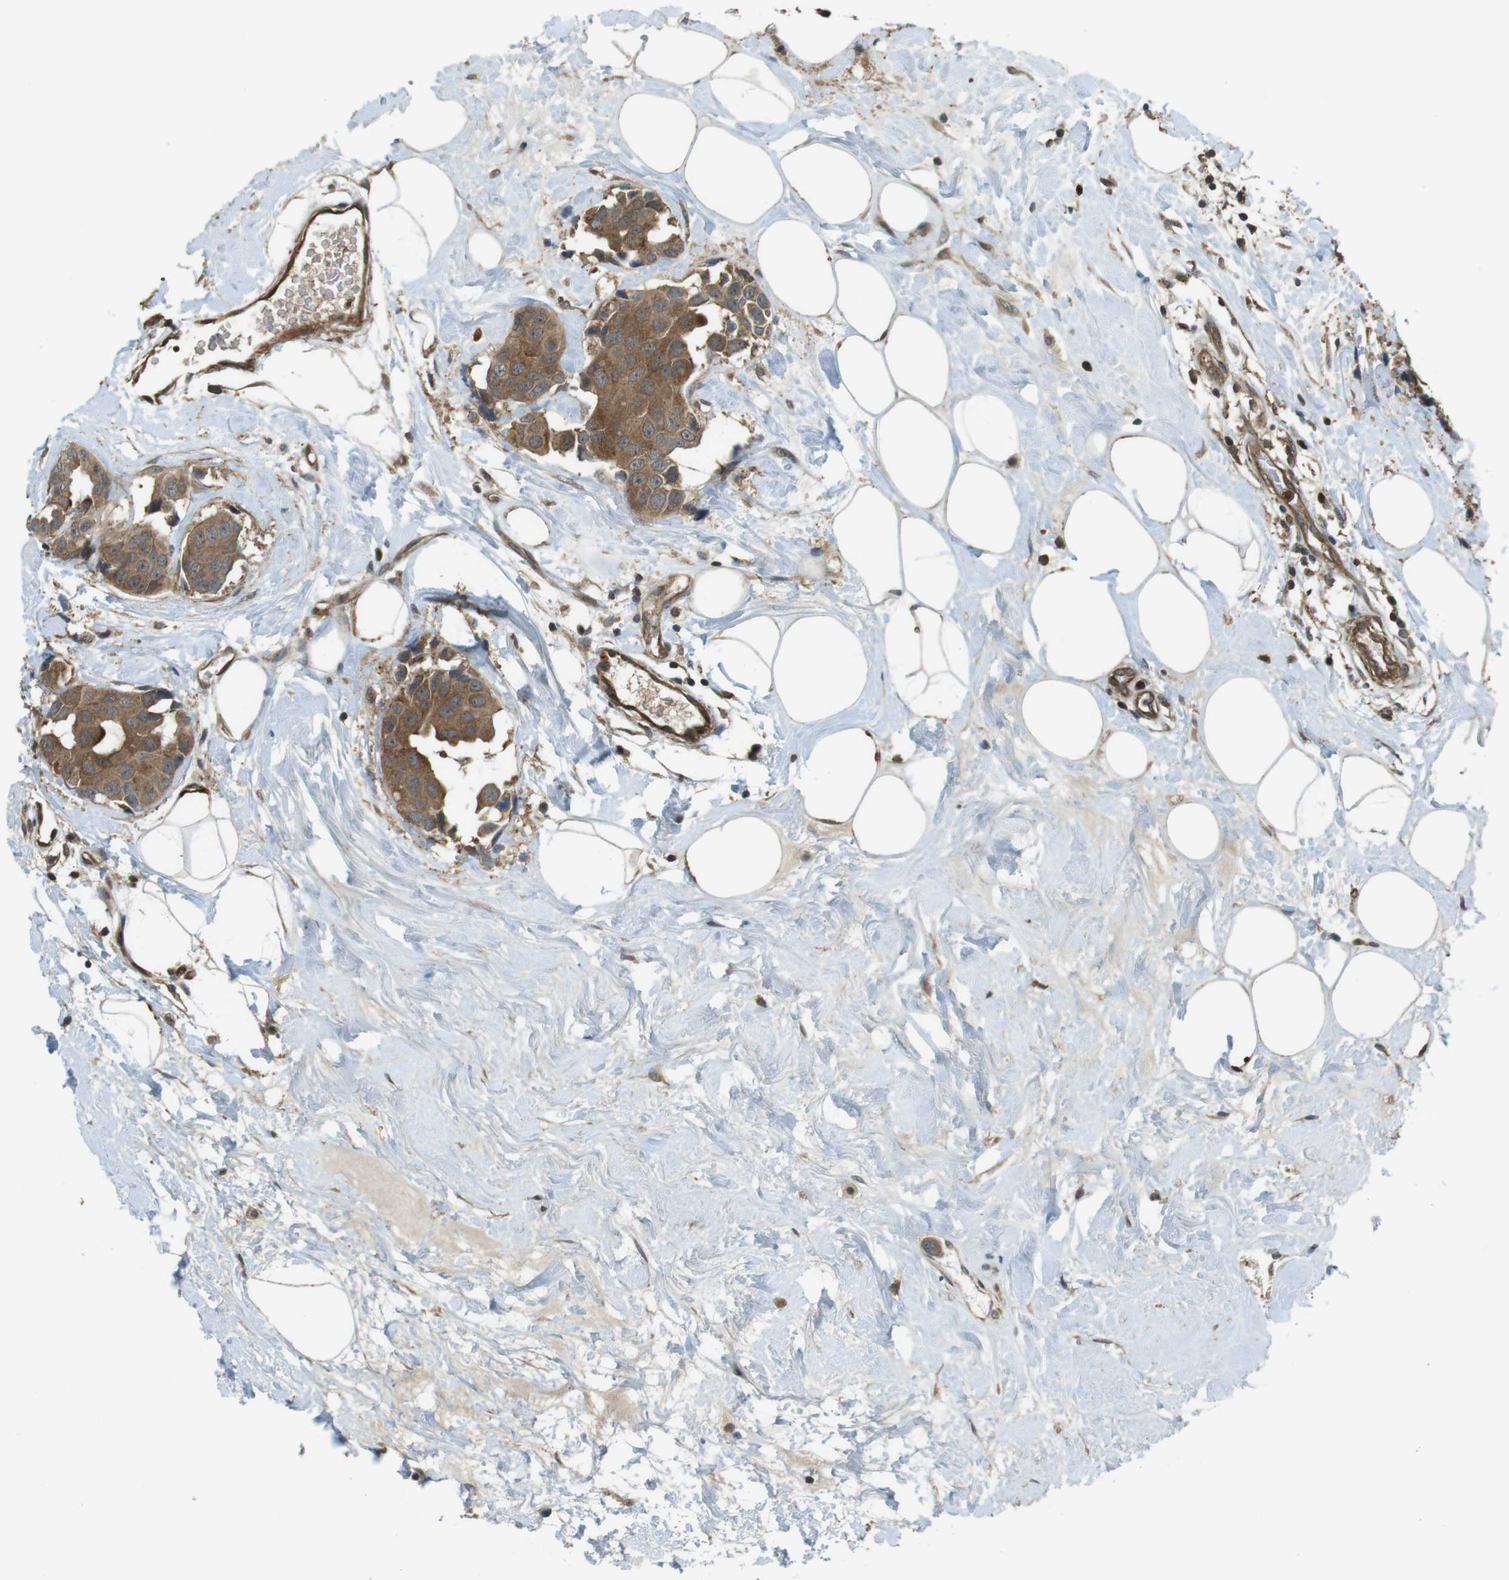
{"staining": {"intensity": "moderate", "quantity": ">75%", "location": "cytoplasmic/membranous"}, "tissue": "breast cancer", "cell_type": "Tumor cells", "image_type": "cancer", "snomed": [{"axis": "morphology", "description": "Normal tissue, NOS"}, {"axis": "morphology", "description": "Duct carcinoma"}, {"axis": "topography", "description": "Breast"}], "caption": "About >75% of tumor cells in breast cancer display moderate cytoplasmic/membranous protein staining as visualized by brown immunohistochemical staining.", "gene": "LRRC3B", "patient": {"sex": "female", "age": 39}}